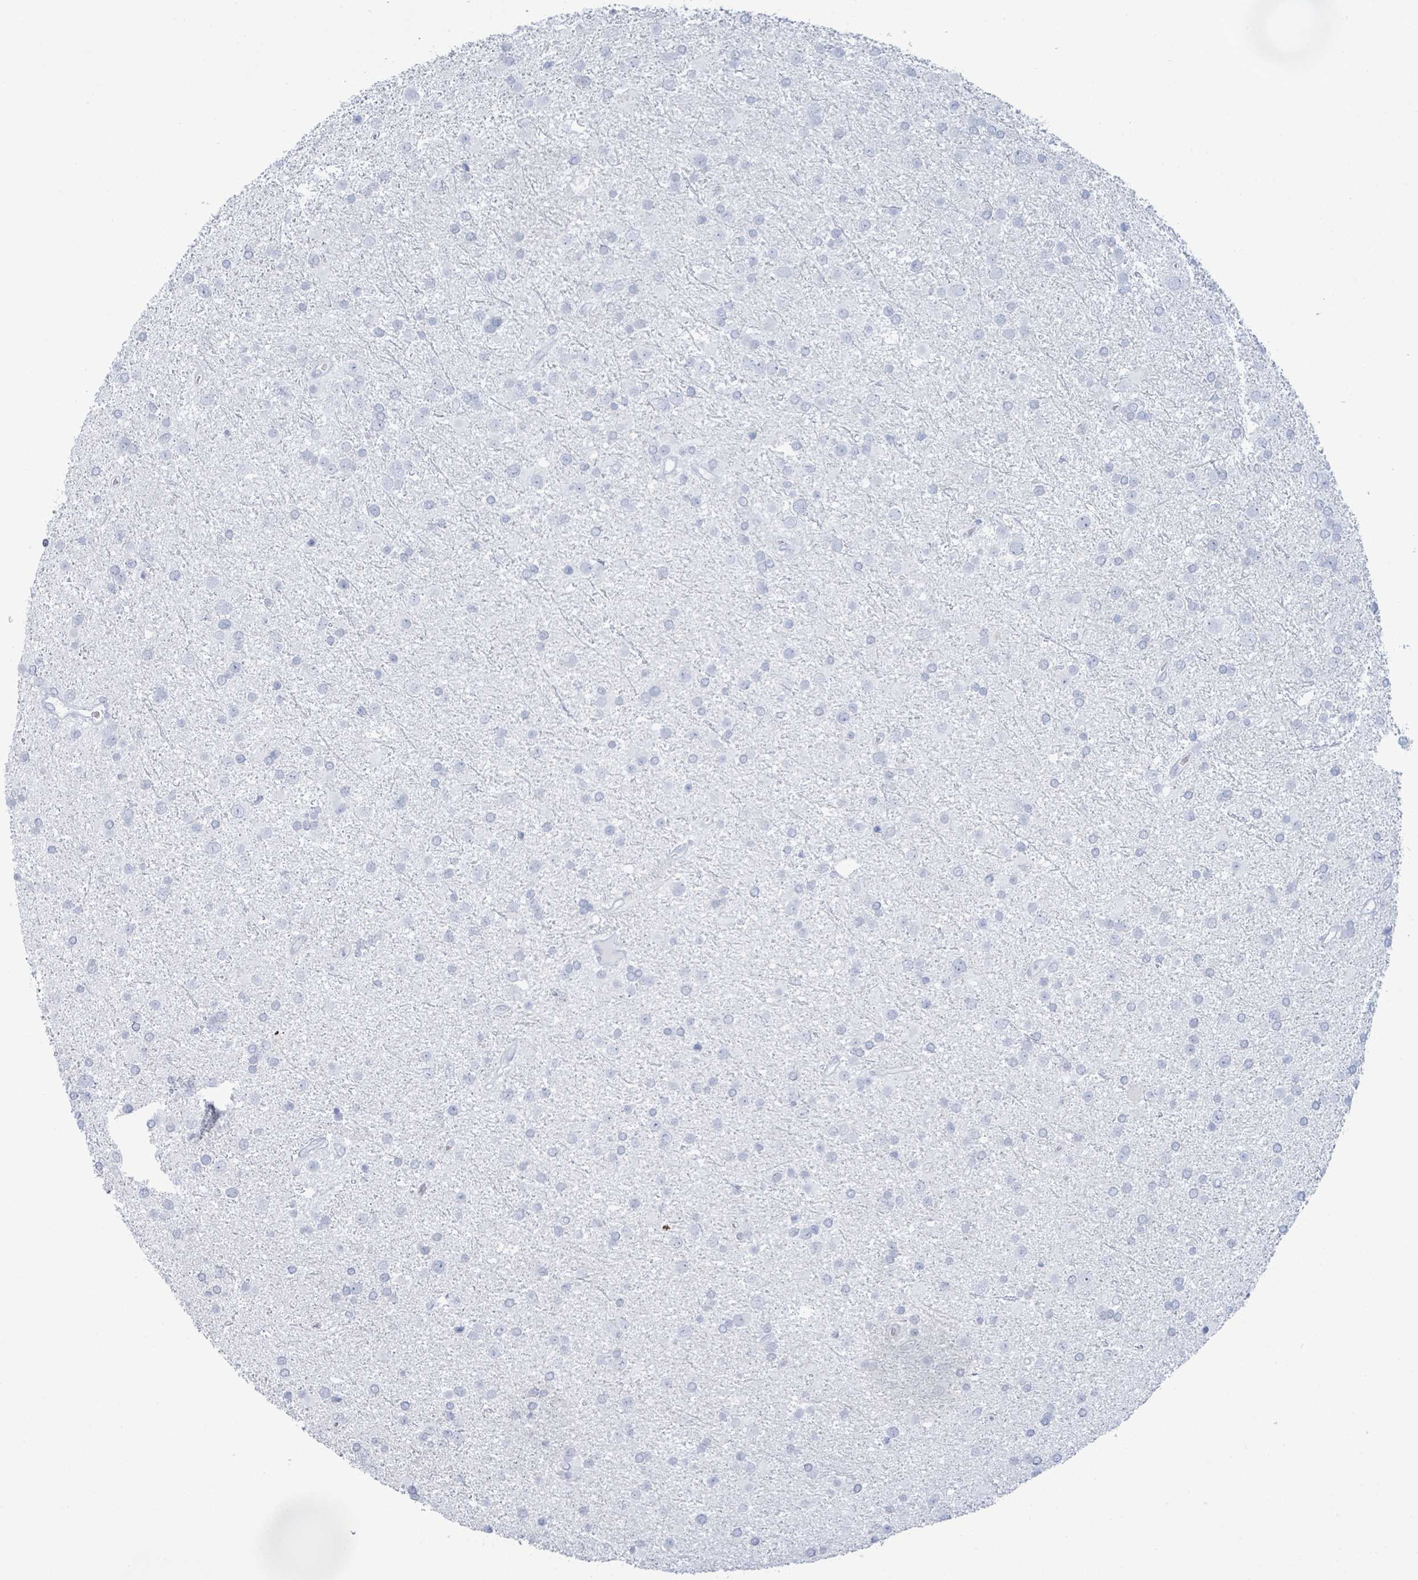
{"staining": {"intensity": "negative", "quantity": "none", "location": "none"}, "tissue": "glioma", "cell_type": "Tumor cells", "image_type": "cancer", "snomed": [{"axis": "morphology", "description": "Glioma, malignant, Low grade"}, {"axis": "topography", "description": "Brain"}], "caption": "This is a histopathology image of immunohistochemistry (IHC) staining of glioma, which shows no staining in tumor cells.", "gene": "PGA3", "patient": {"sex": "female", "age": 32}}